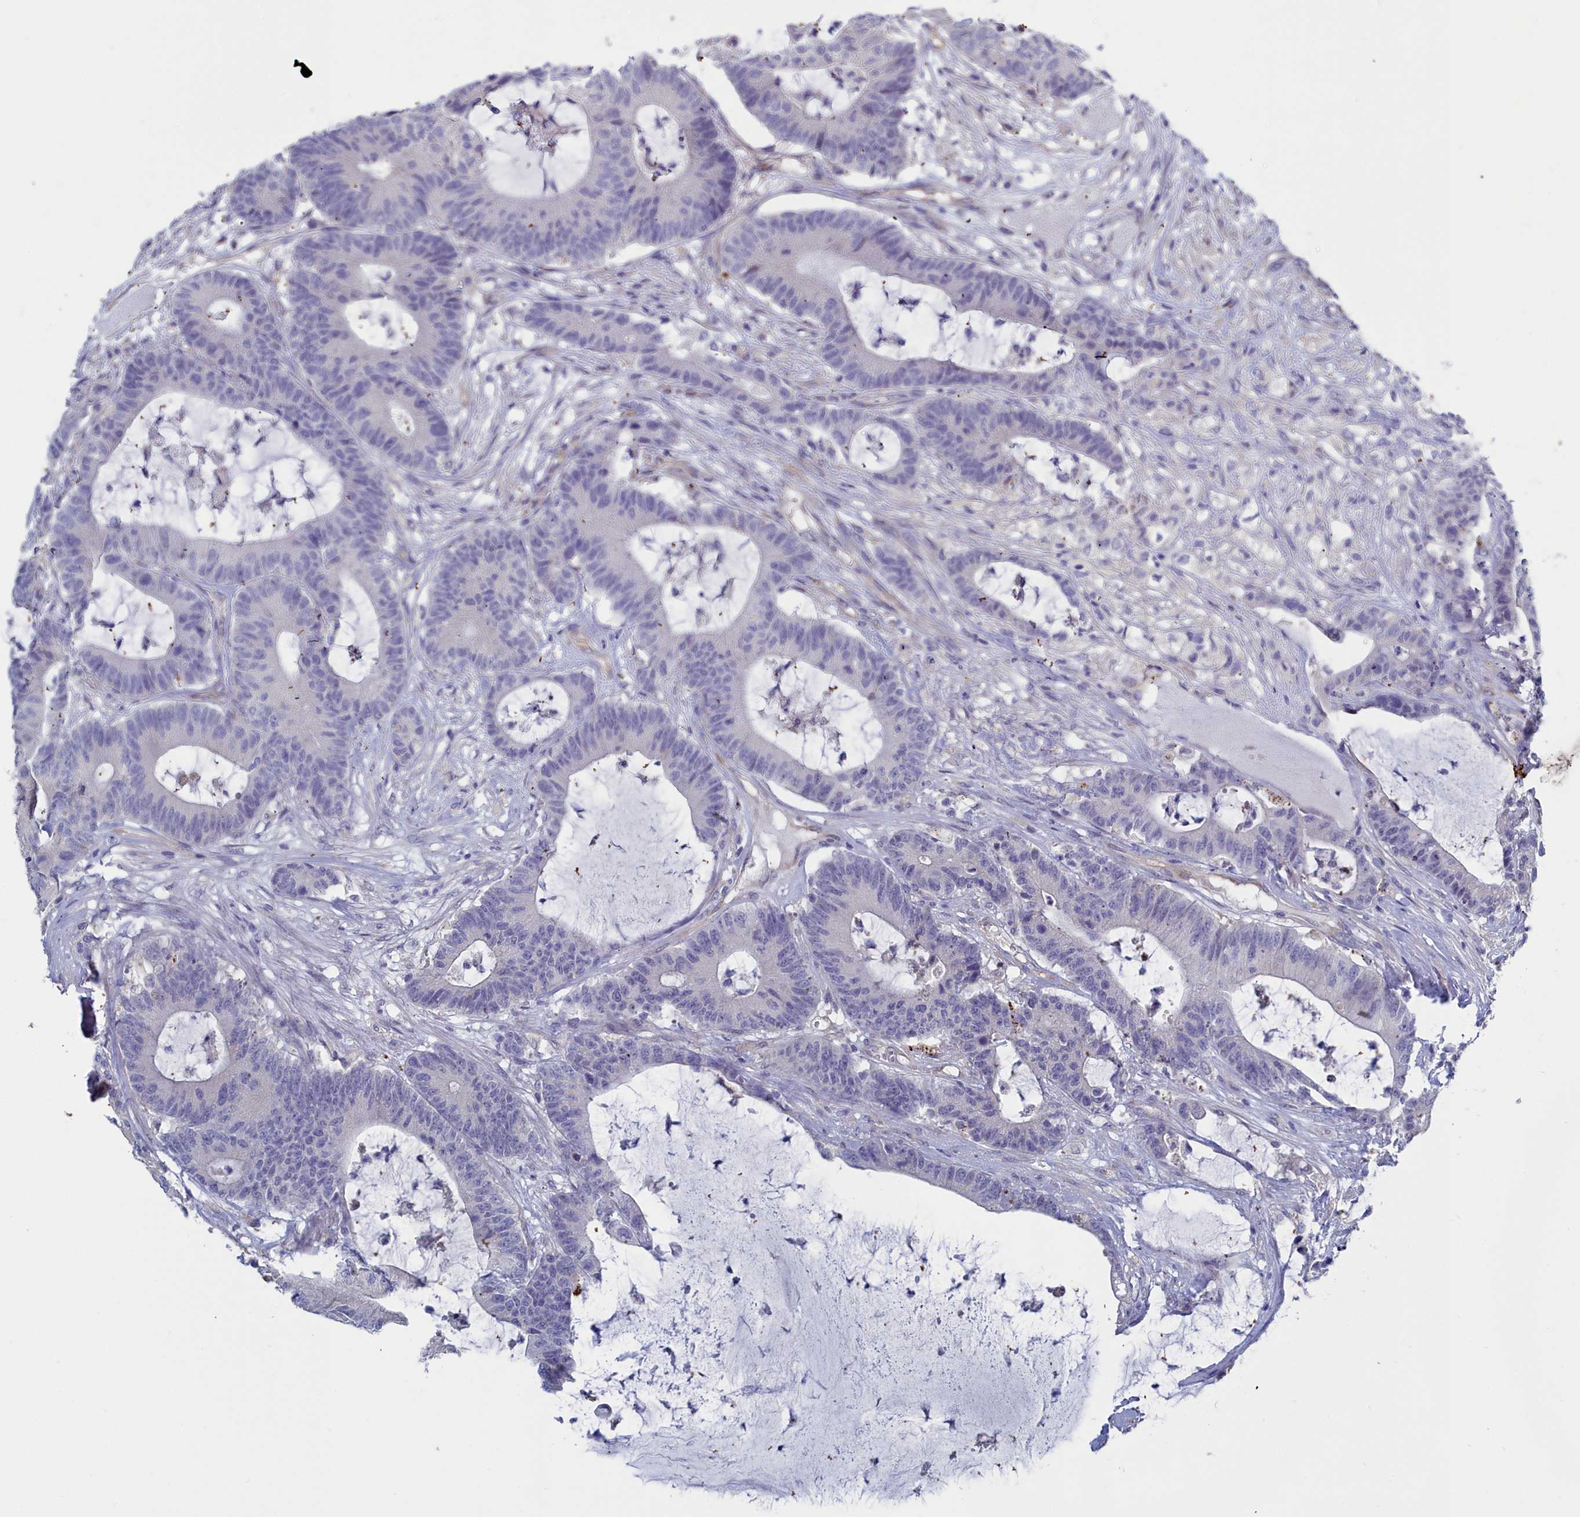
{"staining": {"intensity": "negative", "quantity": "none", "location": "none"}, "tissue": "colorectal cancer", "cell_type": "Tumor cells", "image_type": "cancer", "snomed": [{"axis": "morphology", "description": "Adenocarcinoma, NOS"}, {"axis": "topography", "description": "Colon"}], "caption": "This photomicrograph is of colorectal cancer stained with immunohistochemistry (IHC) to label a protein in brown with the nuclei are counter-stained blue. There is no positivity in tumor cells.", "gene": "RDX", "patient": {"sex": "female", "age": 84}}